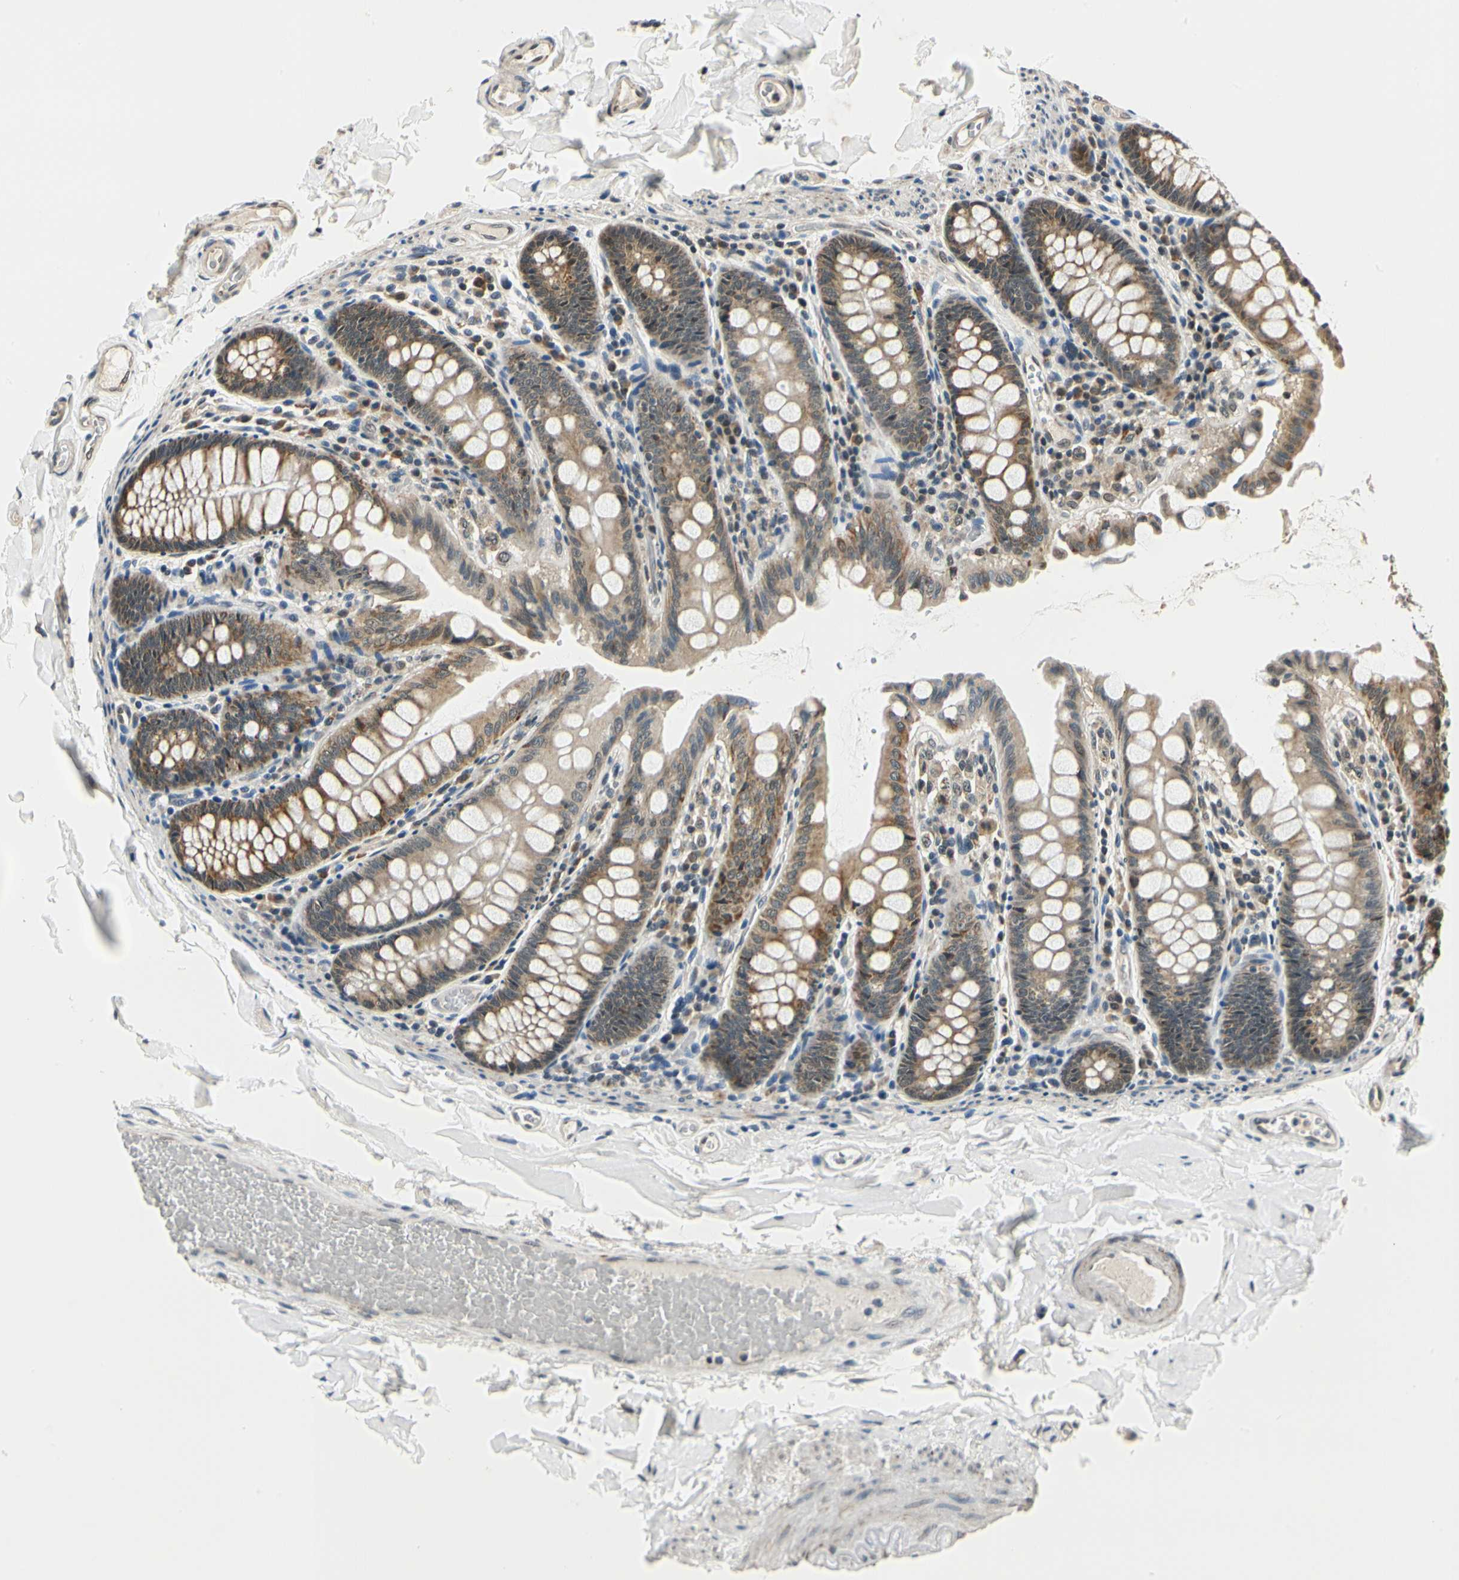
{"staining": {"intensity": "negative", "quantity": "none", "location": "none"}, "tissue": "colon", "cell_type": "Endothelial cells", "image_type": "normal", "snomed": [{"axis": "morphology", "description": "Normal tissue, NOS"}, {"axis": "topography", "description": "Colon"}], "caption": "Immunohistochemistry (IHC) of normal human colon shows no positivity in endothelial cells. (DAB (3,3'-diaminobenzidine) IHC visualized using brightfield microscopy, high magnification).", "gene": "PDK2", "patient": {"sex": "female", "age": 61}}